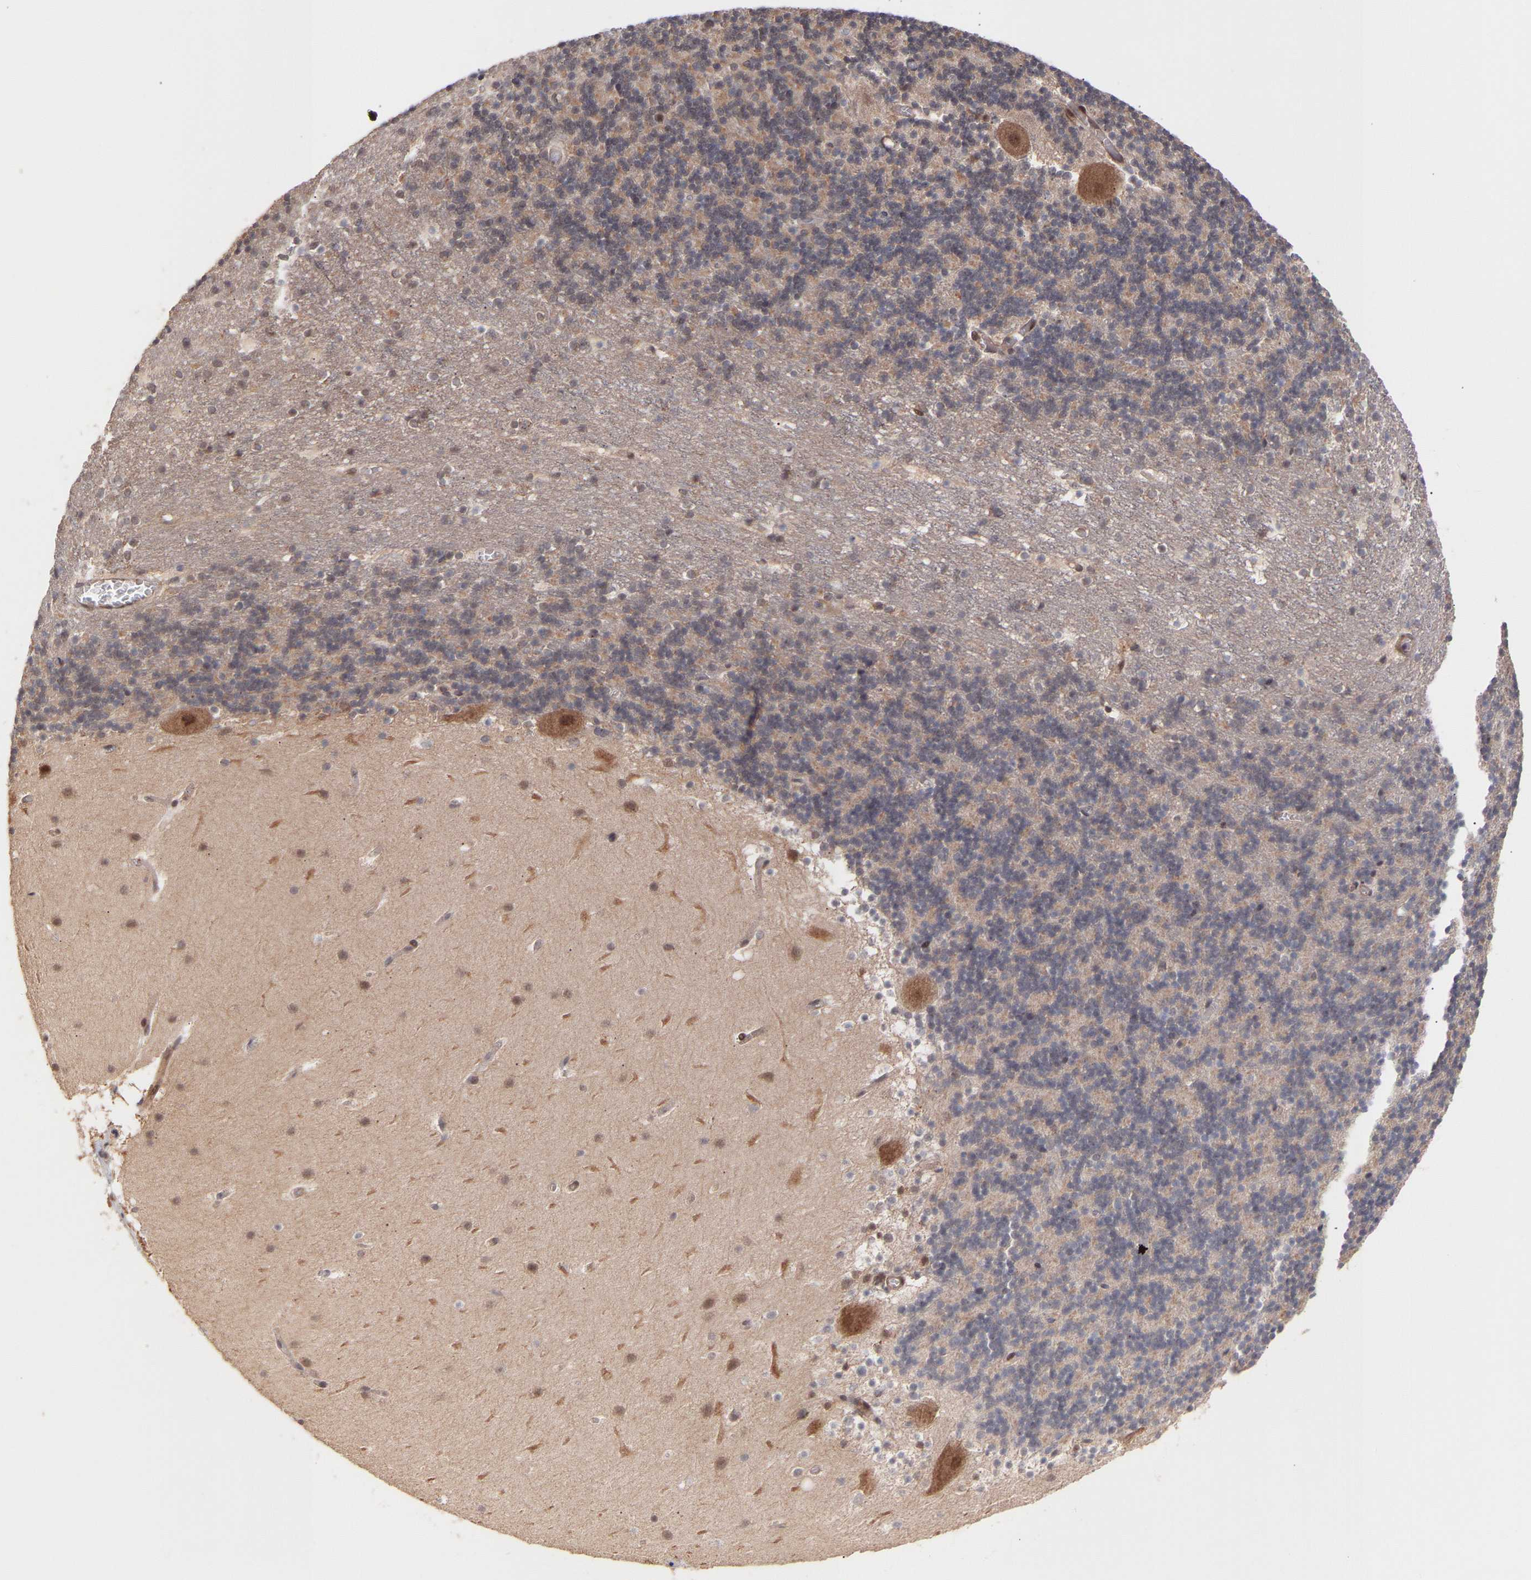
{"staining": {"intensity": "negative", "quantity": "none", "location": "none"}, "tissue": "cerebellum", "cell_type": "Cells in granular layer", "image_type": "normal", "snomed": [{"axis": "morphology", "description": "Normal tissue, NOS"}, {"axis": "topography", "description": "Cerebellum"}], "caption": "Immunohistochemistry (IHC) histopathology image of unremarkable human cerebellum stained for a protein (brown), which demonstrates no positivity in cells in granular layer.", "gene": "PDLIM5", "patient": {"sex": "male", "age": 45}}